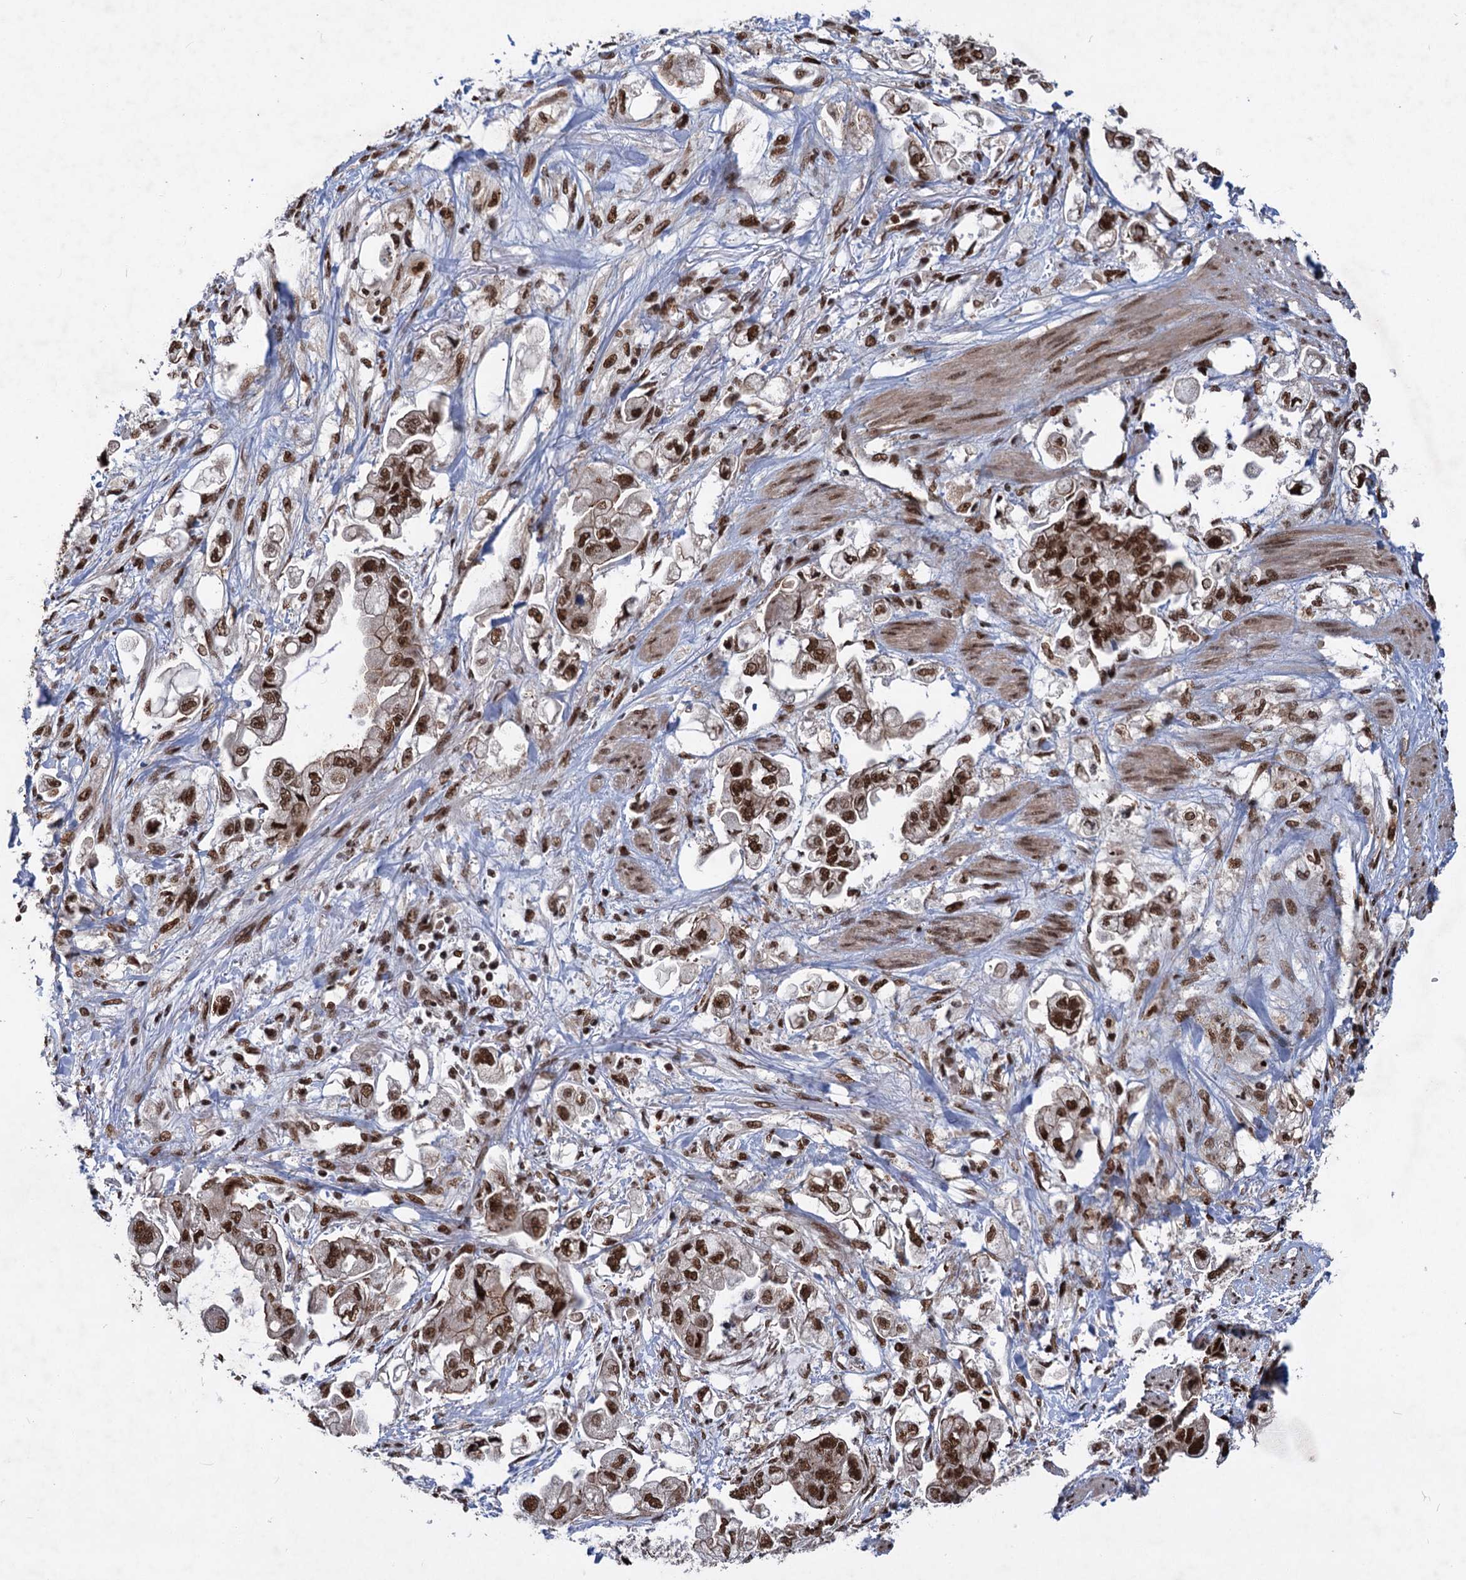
{"staining": {"intensity": "strong", "quantity": ">75%", "location": "nuclear"}, "tissue": "stomach cancer", "cell_type": "Tumor cells", "image_type": "cancer", "snomed": [{"axis": "morphology", "description": "Adenocarcinoma, NOS"}, {"axis": "topography", "description": "Stomach"}], "caption": "Brown immunohistochemical staining in human stomach adenocarcinoma exhibits strong nuclear staining in approximately >75% of tumor cells. Nuclei are stained in blue.", "gene": "MAML1", "patient": {"sex": "male", "age": 62}}